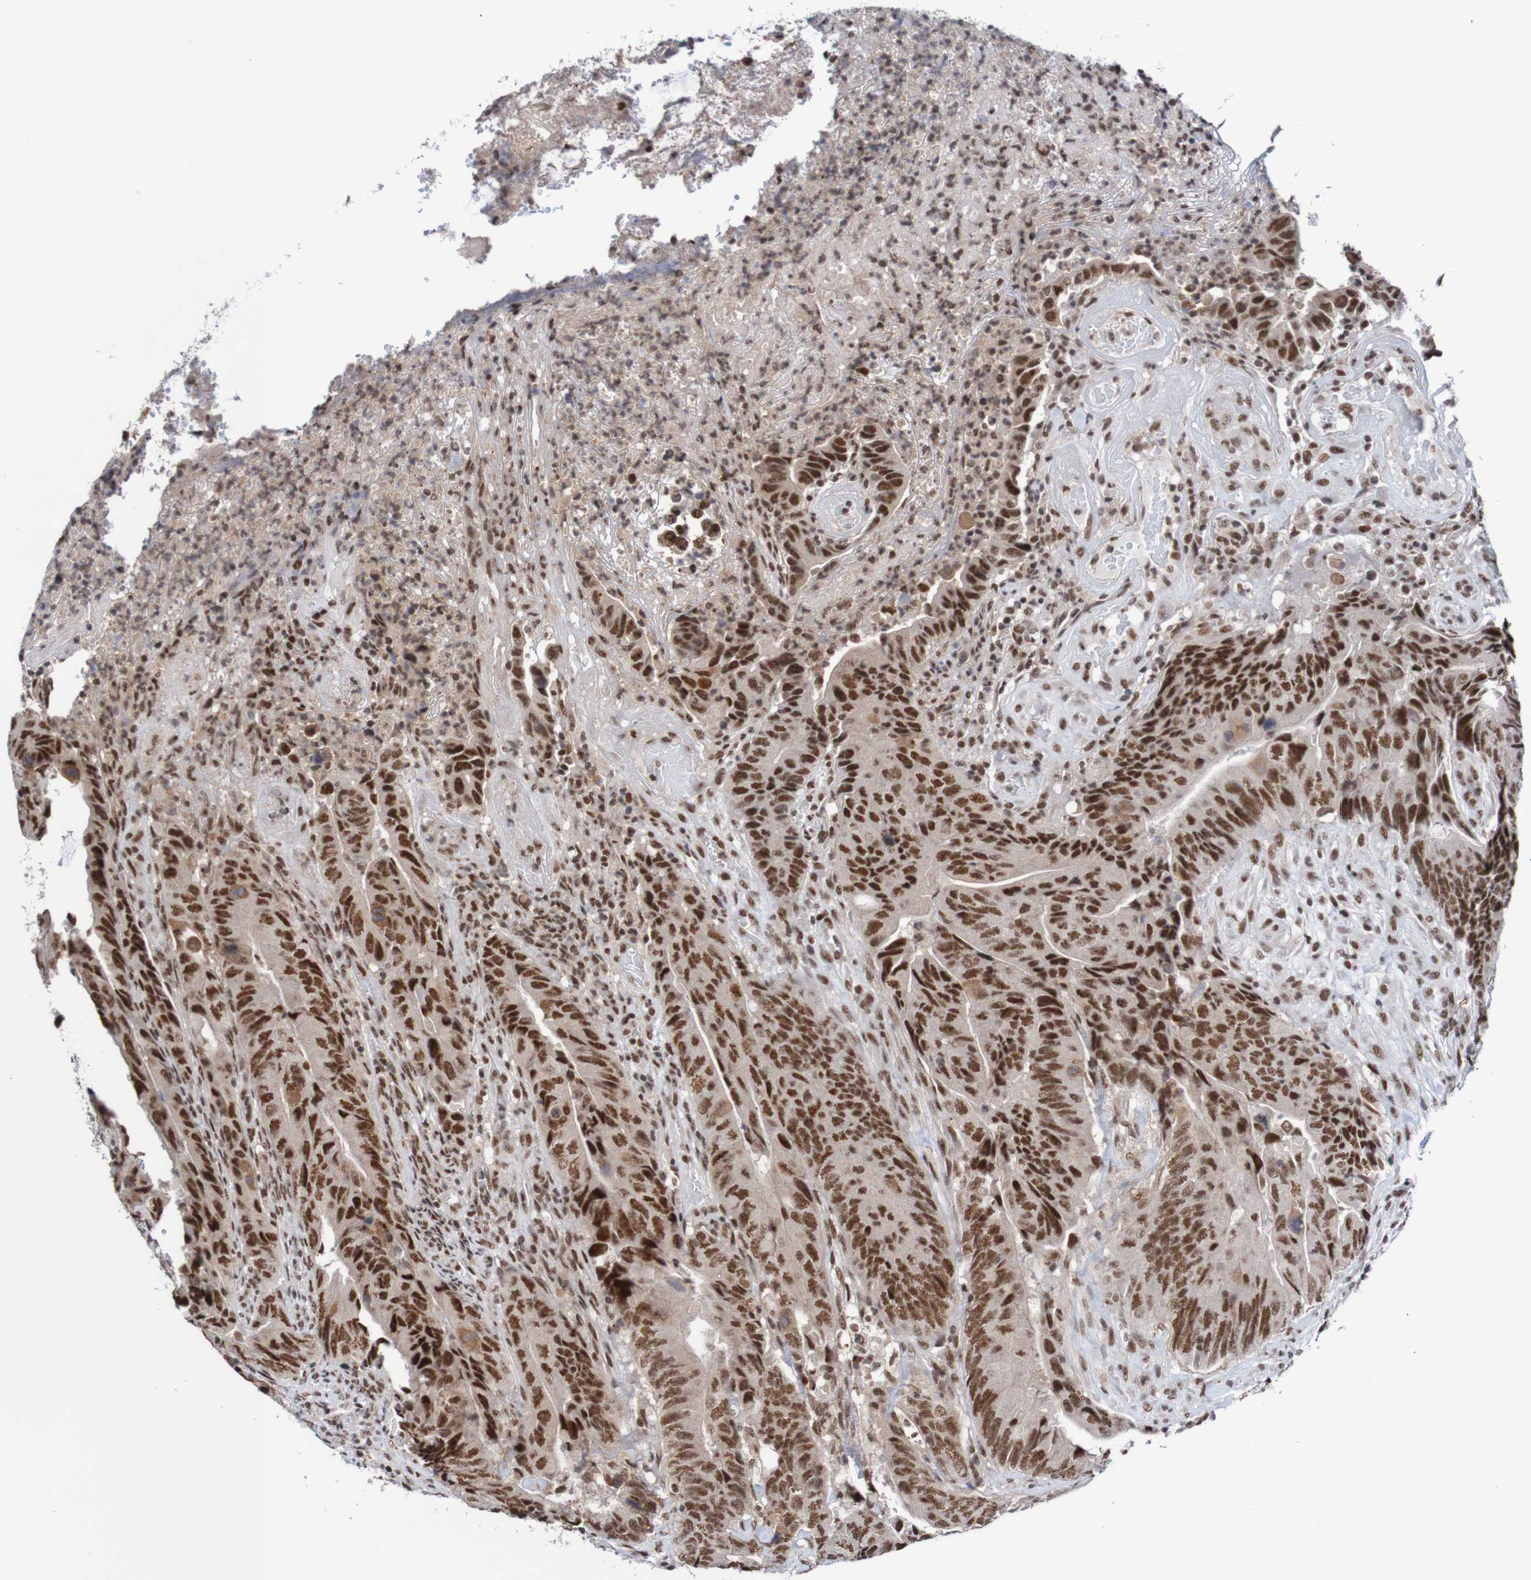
{"staining": {"intensity": "strong", "quantity": ">75%", "location": "nuclear"}, "tissue": "colorectal cancer", "cell_type": "Tumor cells", "image_type": "cancer", "snomed": [{"axis": "morphology", "description": "Normal tissue, NOS"}, {"axis": "morphology", "description": "Adenocarcinoma, NOS"}, {"axis": "topography", "description": "Colon"}], "caption": "Colorectal cancer stained with a brown dye shows strong nuclear positive expression in approximately >75% of tumor cells.", "gene": "CDC5L", "patient": {"sex": "male", "age": 56}}